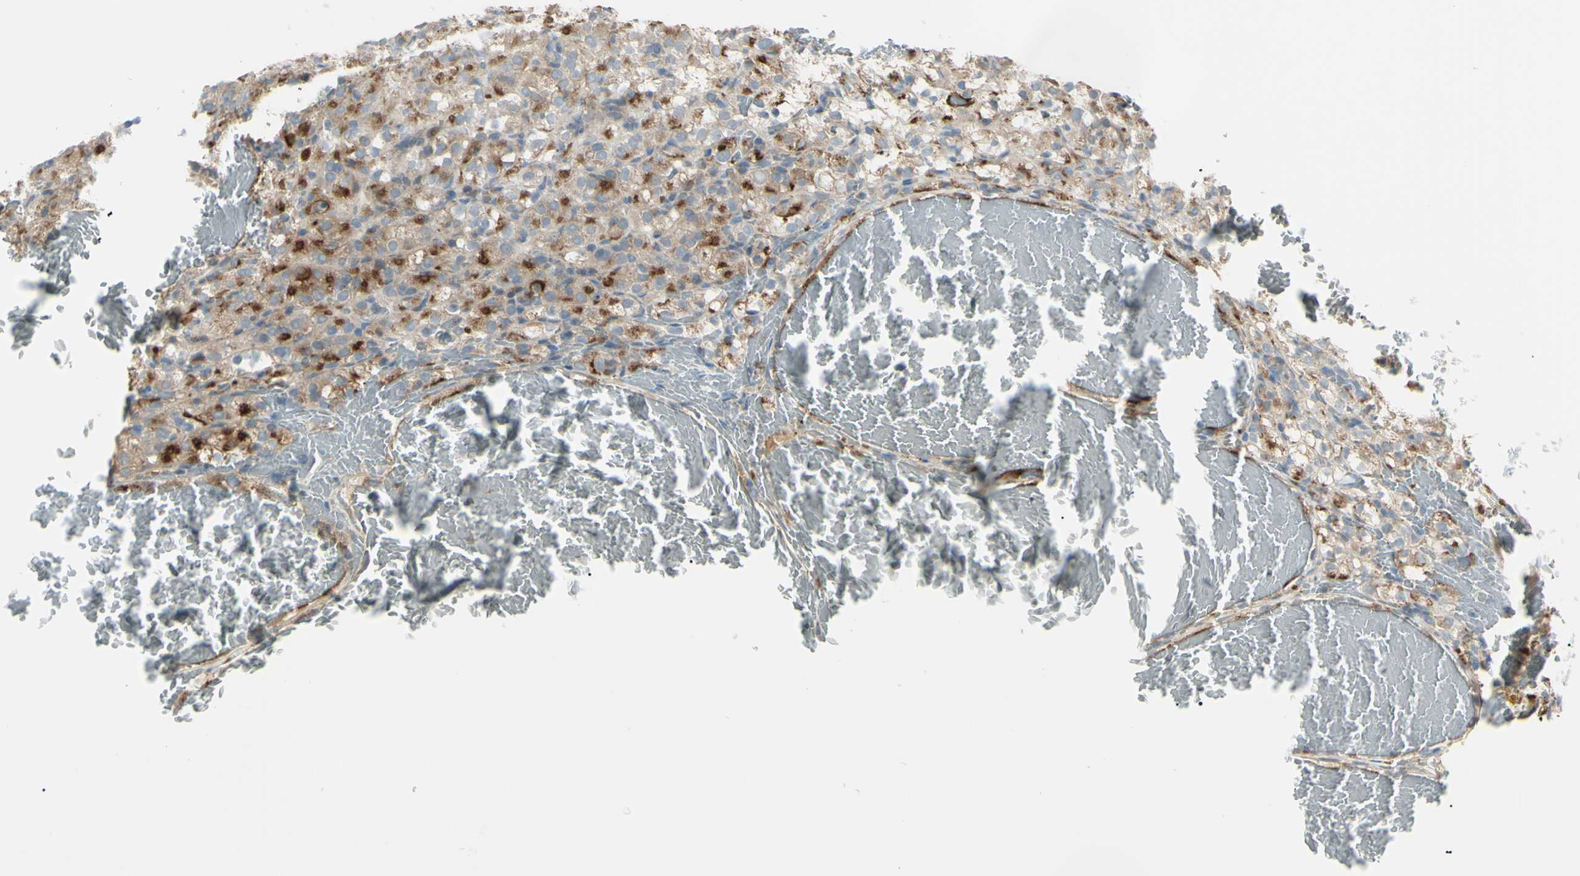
{"staining": {"intensity": "moderate", "quantity": ">75%", "location": "cytoplasmic/membranous"}, "tissue": "renal cancer", "cell_type": "Tumor cells", "image_type": "cancer", "snomed": [{"axis": "morphology", "description": "Adenocarcinoma, NOS"}, {"axis": "topography", "description": "Kidney"}], "caption": "Brown immunohistochemical staining in renal cancer shows moderate cytoplasmic/membranous expression in about >75% of tumor cells.", "gene": "LMTK2", "patient": {"sex": "male", "age": 61}}